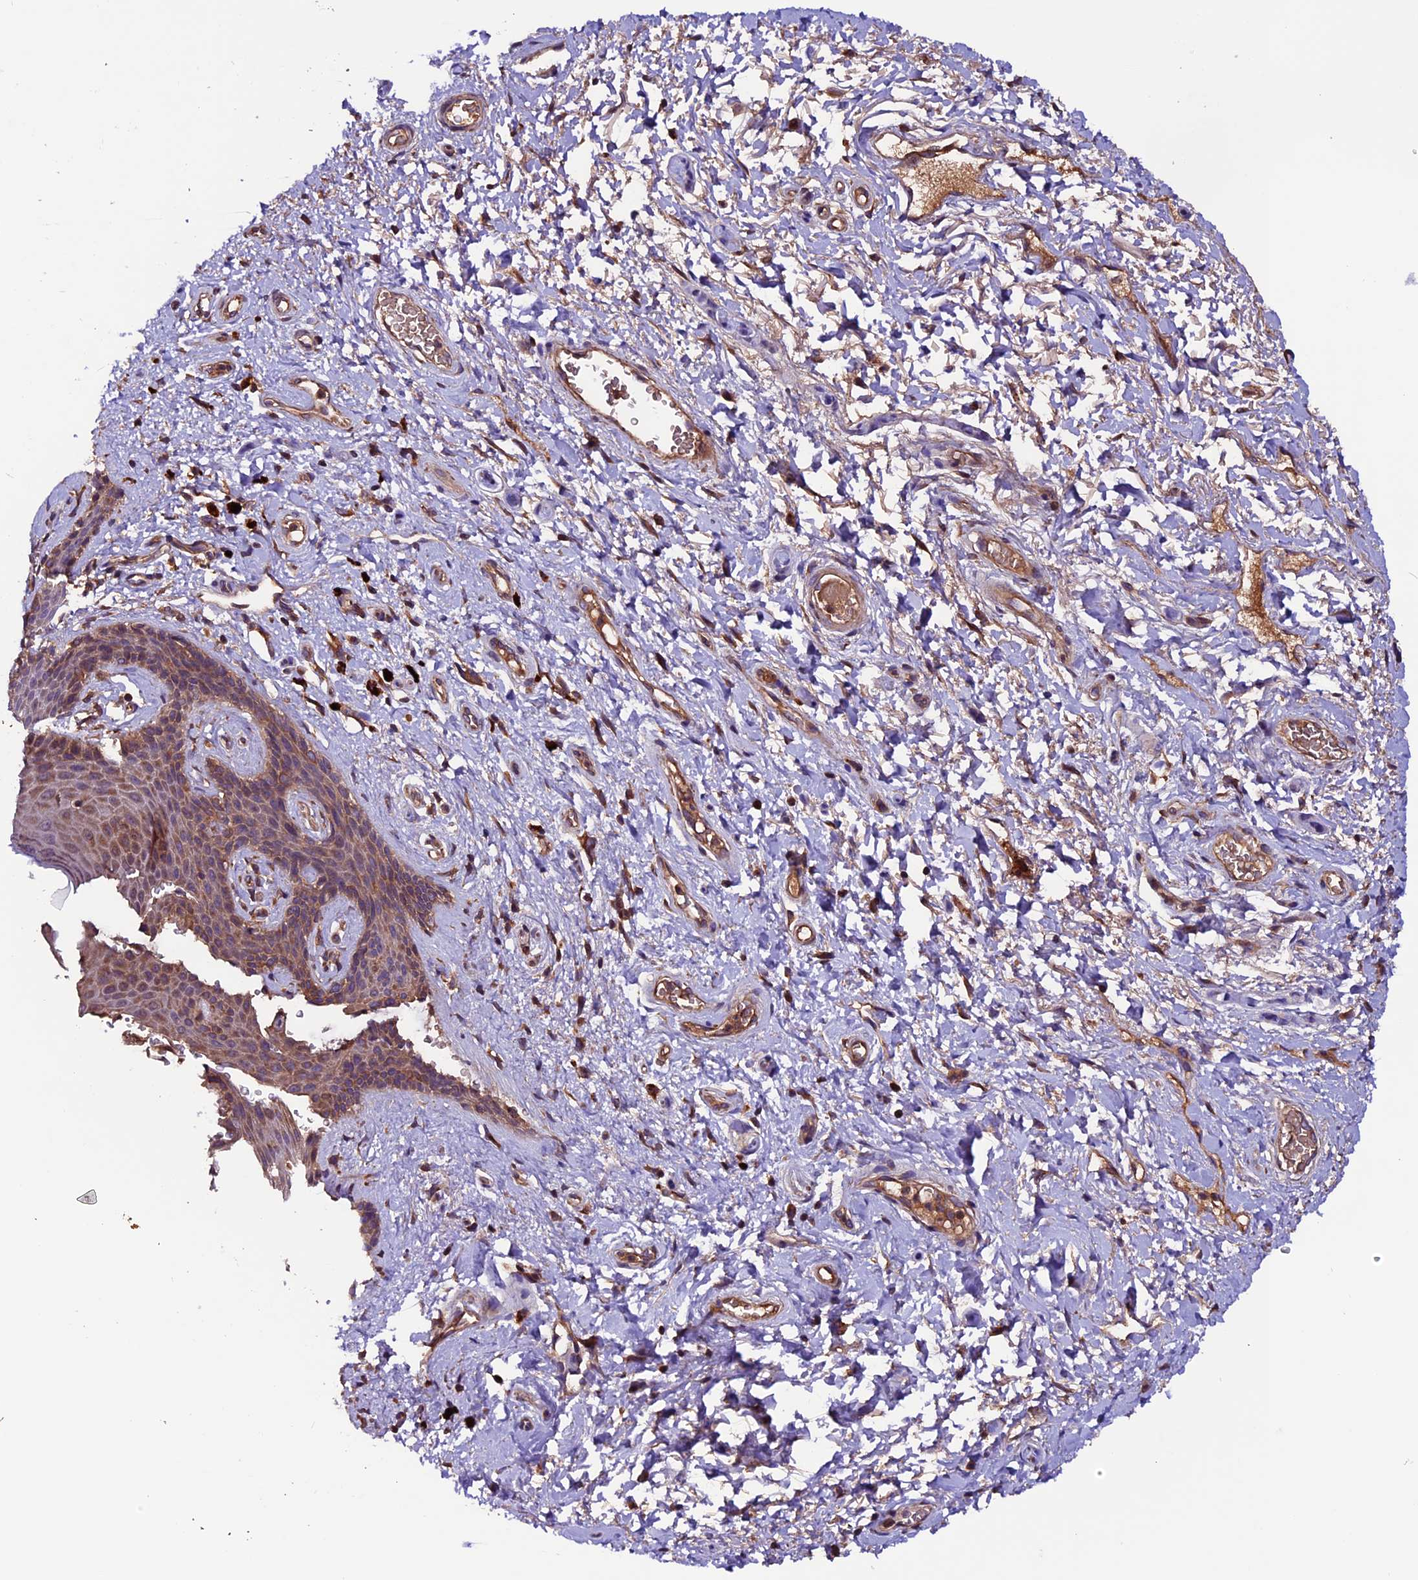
{"staining": {"intensity": "moderate", "quantity": ">75%", "location": "cytoplasmic/membranous"}, "tissue": "skin", "cell_type": "Epidermal cells", "image_type": "normal", "snomed": [{"axis": "morphology", "description": "Normal tissue, NOS"}, {"axis": "topography", "description": "Anal"}], "caption": "Immunohistochemistry histopathology image of unremarkable skin: human skin stained using immunohistochemistry (IHC) demonstrates medium levels of moderate protein expression localized specifically in the cytoplasmic/membranous of epidermal cells, appearing as a cytoplasmic/membranous brown color.", "gene": "ZNF598", "patient": {"sex": "female", "age": 46}}